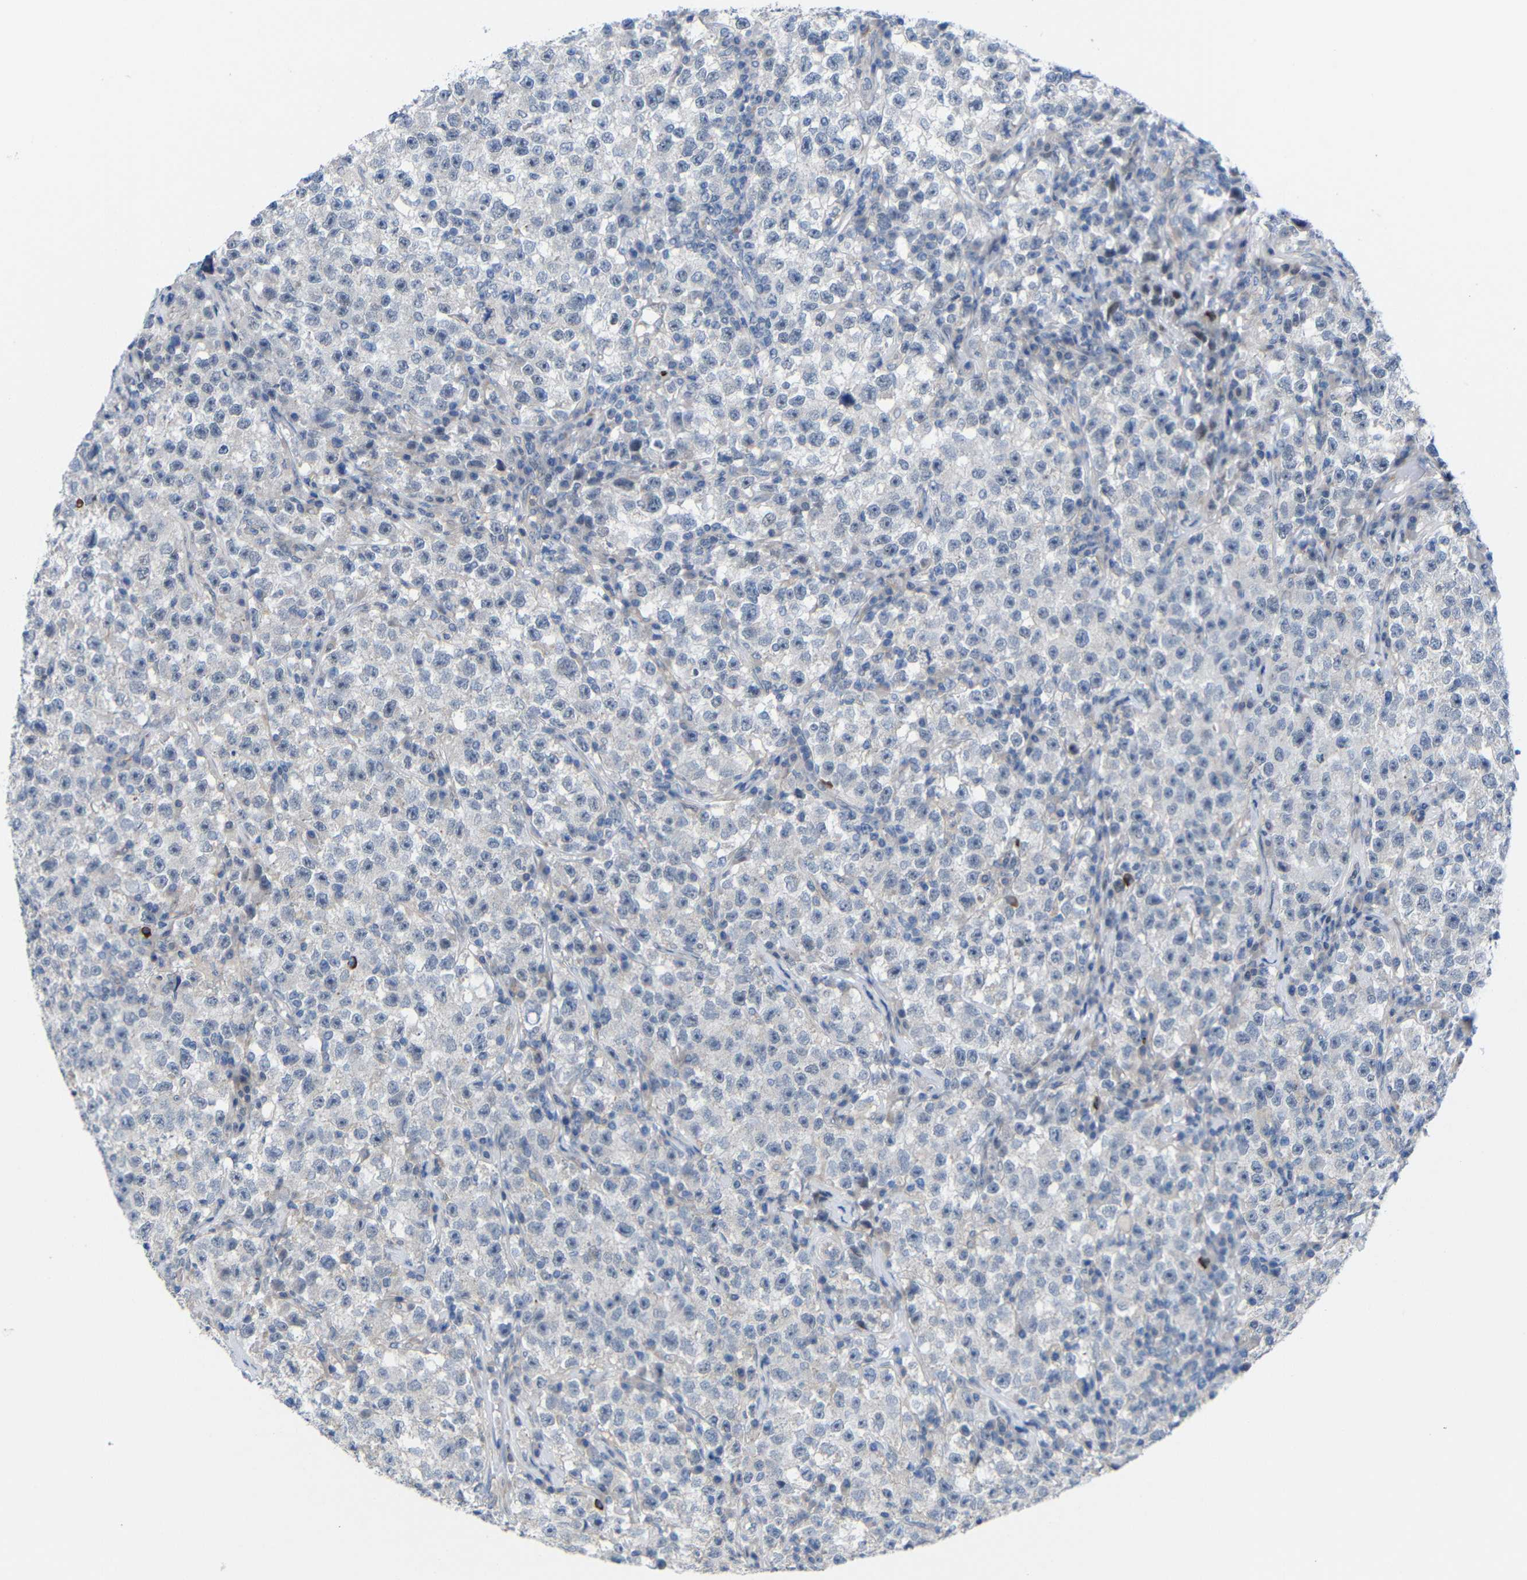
{"staining": {"intensity": "negative", "quantity": "none", "location": "none"}, "tissue": "testis cancer", "cell_type": "Tumor cells", "image_type": "cancer", "snomed": [{"axis": "morphology", "description": "Seminoma, NOS"}, {"axis": "topography", "description": "Testis"}], "caption": "IHC histopathology image of testis cancer stained for a protein (brown), which shows no expression in tumor cells.", "gene": "CMTM1", "patient": {"sex": "male", "age": 22}}